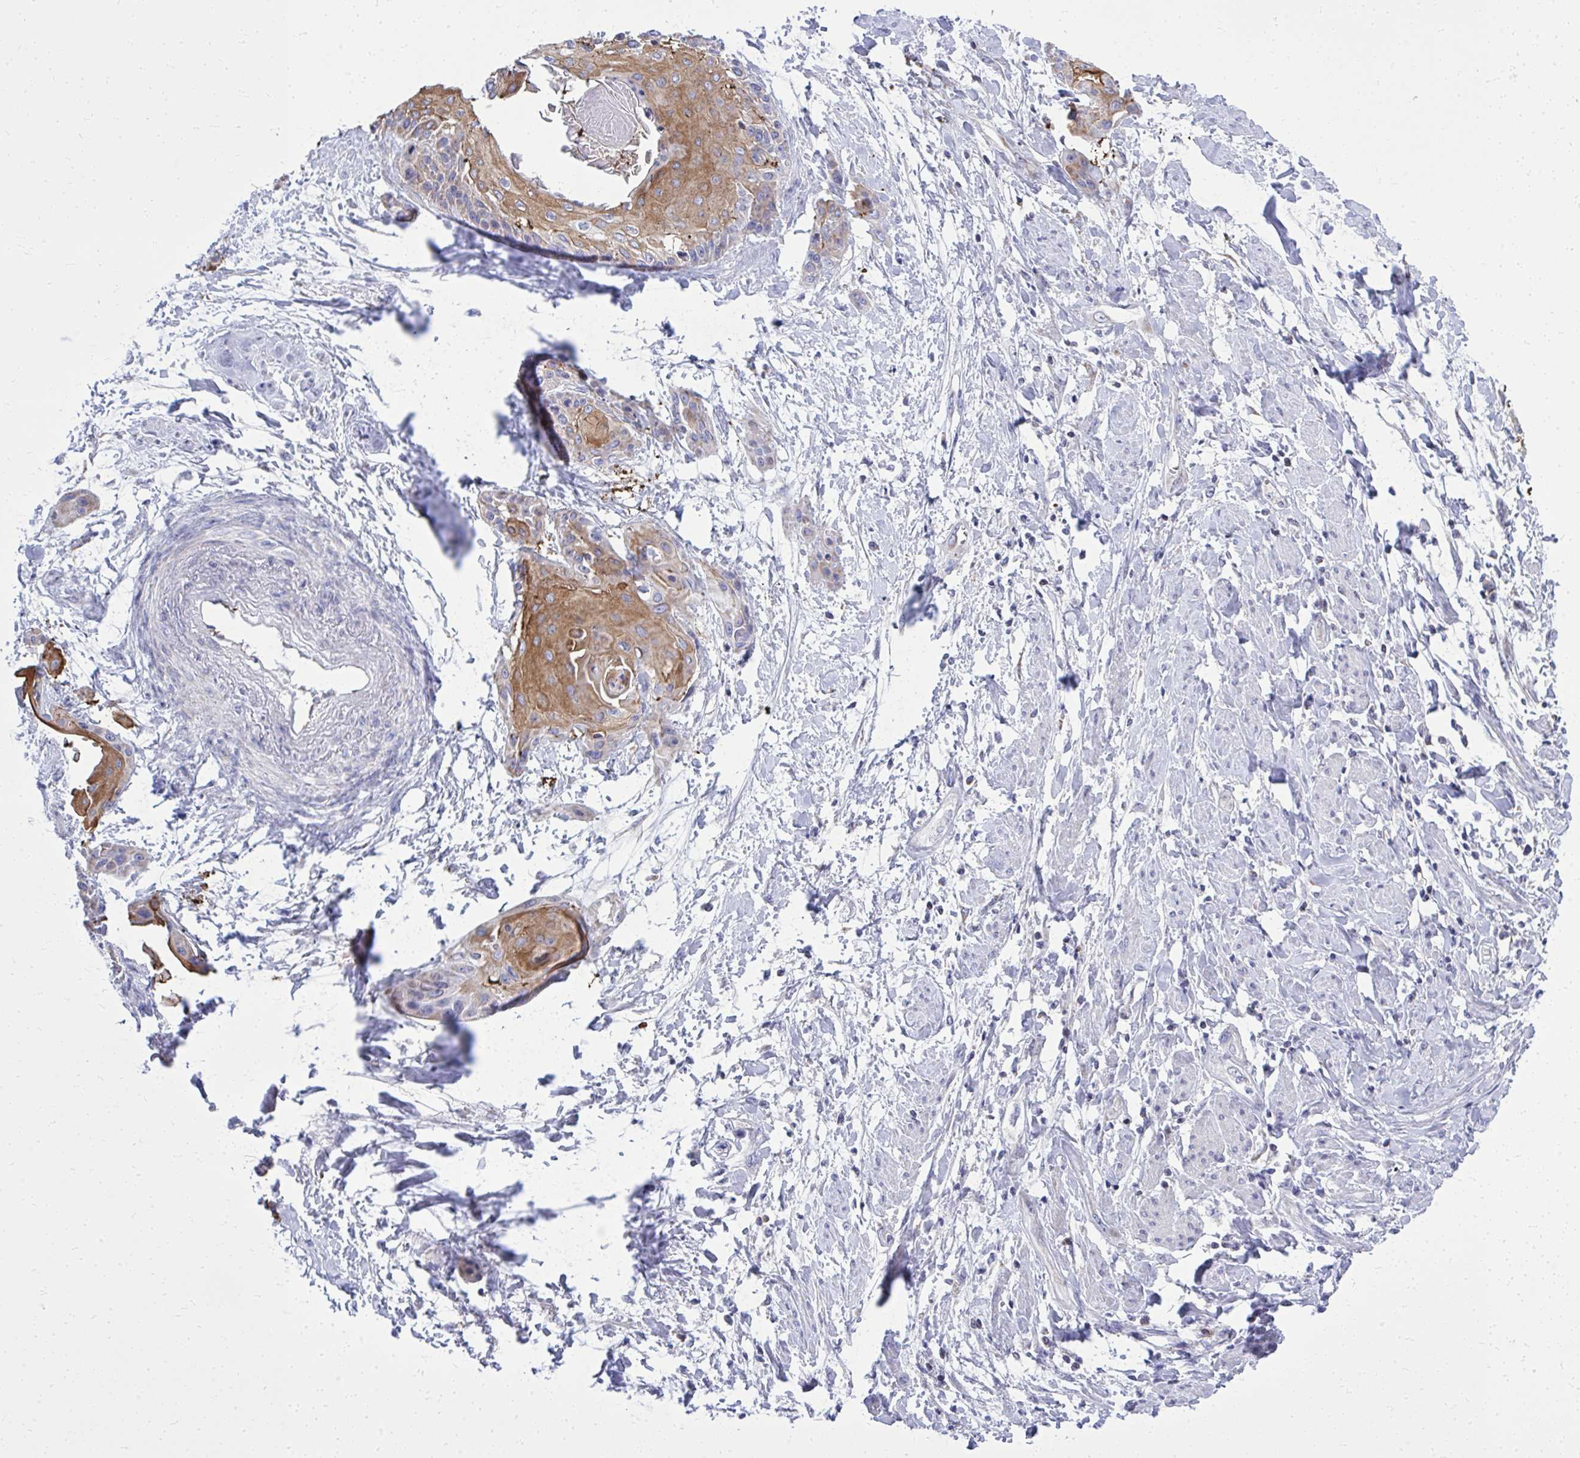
{"staining": {"intensity": "moderate", "quantity": "25%-75%", "location": "cytoplasmic/membranous"}, "tissue": "cervical cancer", "cell_type": "Tumor cells", "image_type": "cancer", "snomed": [{"axis": "morphology", "description": "Squamous cell carcinoma, NOS"}, {"axis": "topography", "description": "Cervix"}], "caption": "Moderate cytoplasmic/membranous protein staining is present in about 25%-75% of tumor cells in squamous cell carcinoma (cervical). The staining is performed using DAB (3,3'-diaminobenzidine) brown chromogen to label protein expression. The nuclei are counter-stained blue using hematoxylin.", "gene": "ZNF362", "patient": {"sex": "female", "age": 57}}